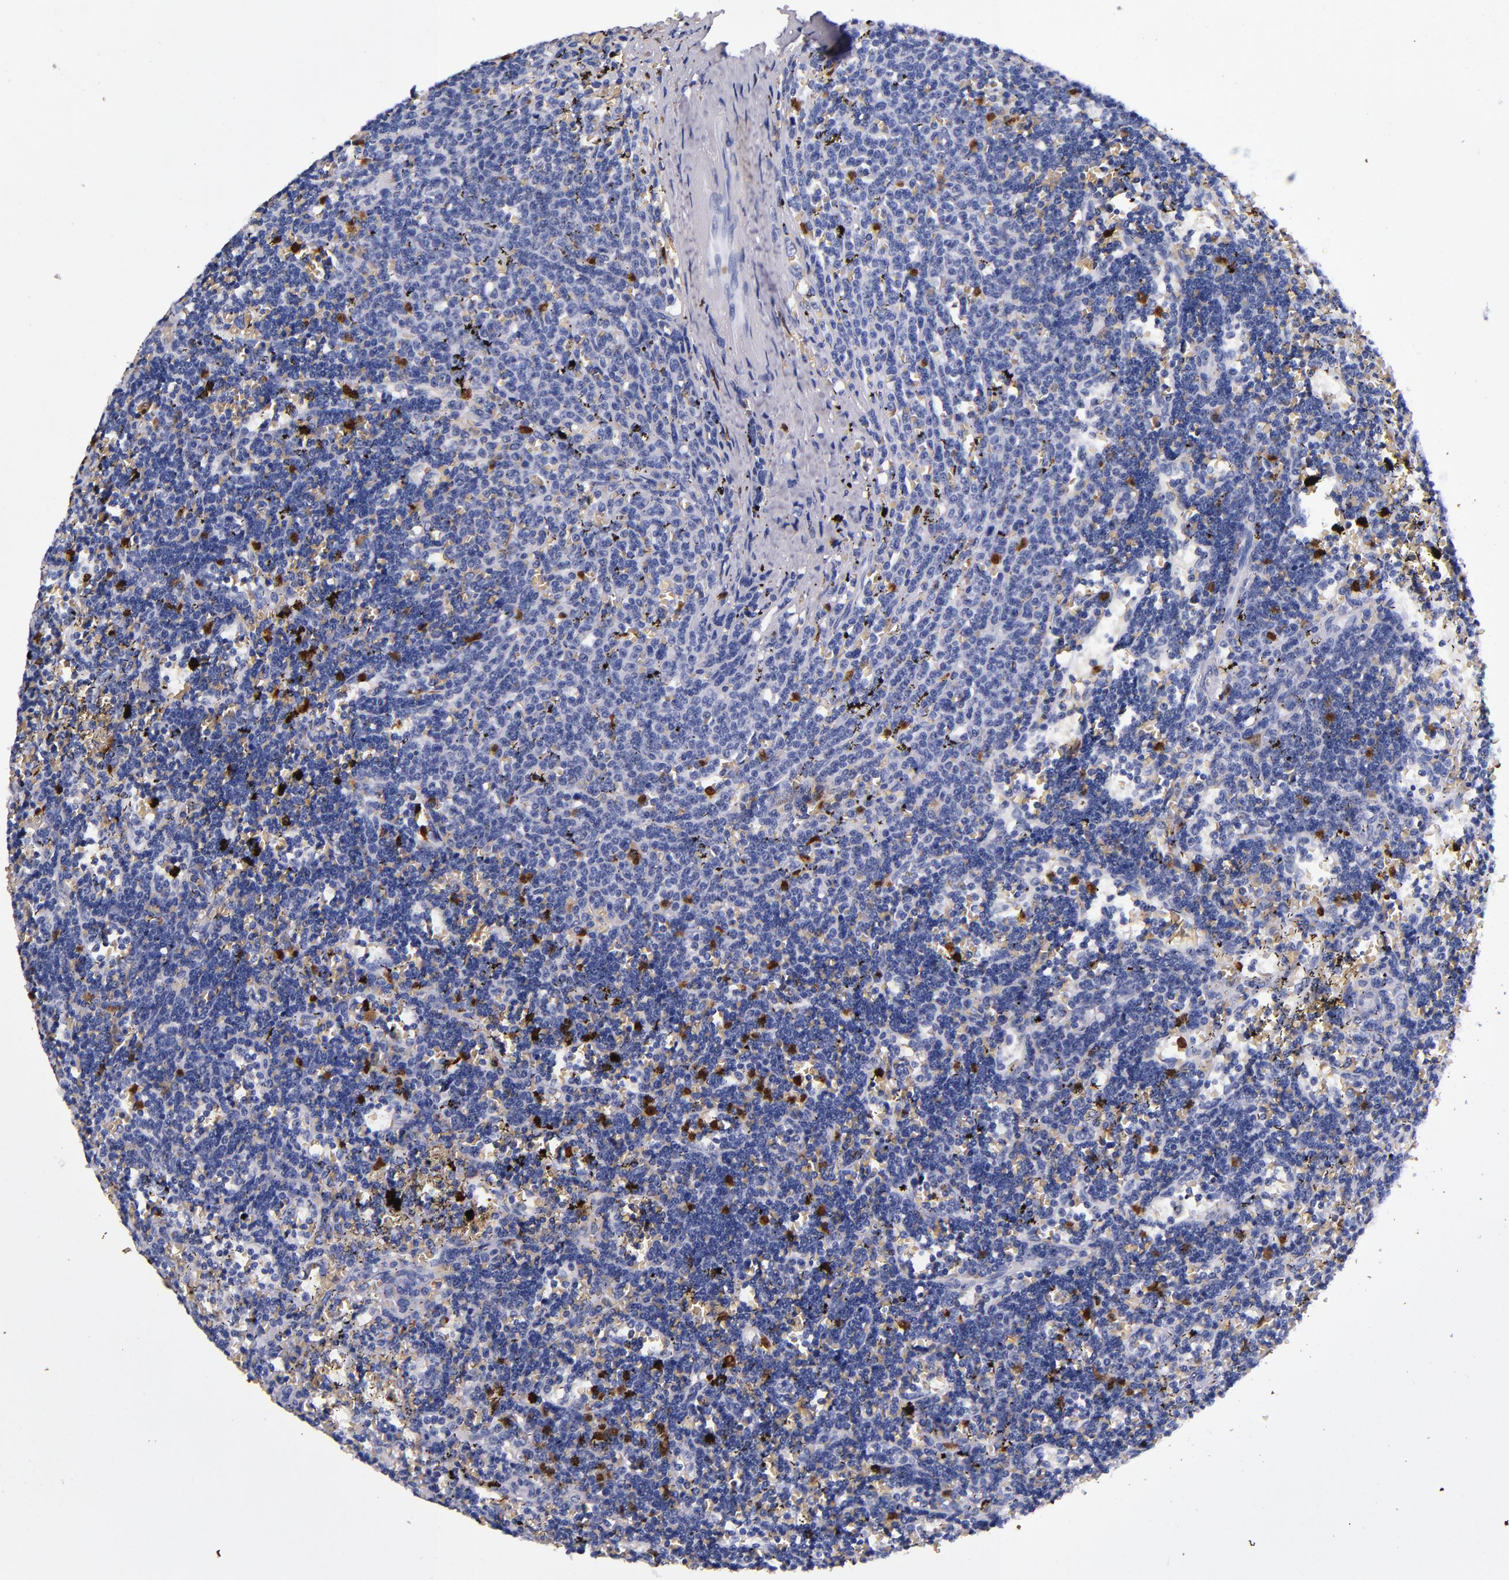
{"staining": {"intensity": "strong", "quantity": "<25%", "location": "cytoplasmic/membranous,nuclear"}, "tissue": "lymphoma", "cell_type": "Tumor cells", "image_type": "cancer", "snomed": [{"axis": "morphology", "description": "Malignant lymphoma, non-Hodgkin's type, Low grade"}, {"axis": "topography", "description": "Spleen"}], "caption": "About <25% of tumor cells in malignant lymphoma, non-Hodgkin's type (low-grade) display strong cytoplasmic/membranous and nuclear protein expression as visualized by brown immunohistochemical staining.", "gene": "S100A8", "patient": {"sex": "male", "age": 60}}